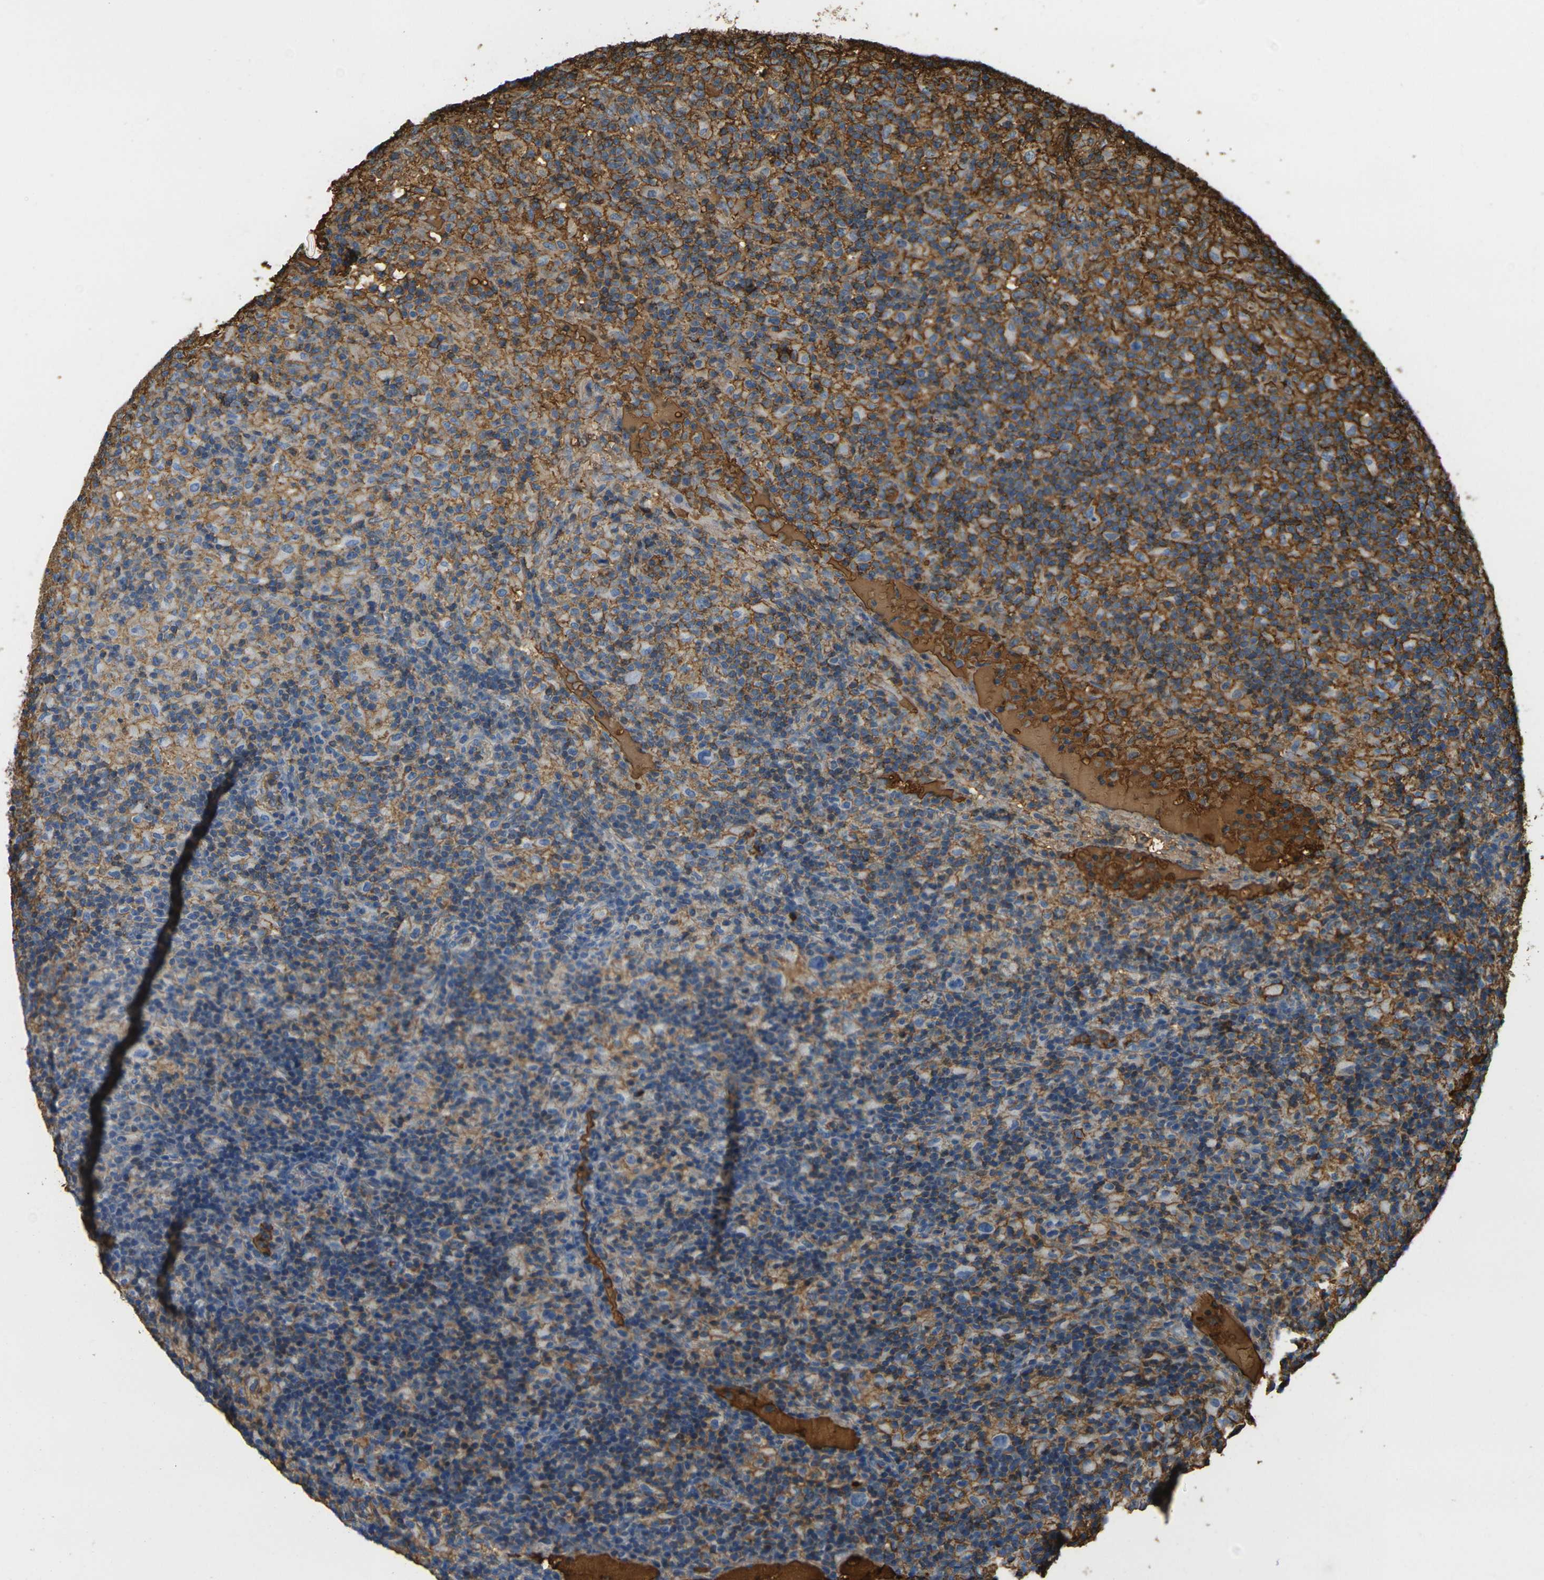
{"staining": {"intensity": "negative", "quantity": "none", "location": "none"}, "tissue": "lymphoma", "cell_type": "Tumor cells", "image_type": "cancer", "snomed": [{"axis": "morphology", "description": "Hodgkin's disease, NOS"}, {"axis": "topography", "description": "Lymph node"}], "caption": "DAB (3,3'-diaminobenzidine) immunohistochemical staining of lymphoma reveals no significant staining in tumor cells.", "gene": "PLCD1", "patient": {"sex": "male", "age": 70}}